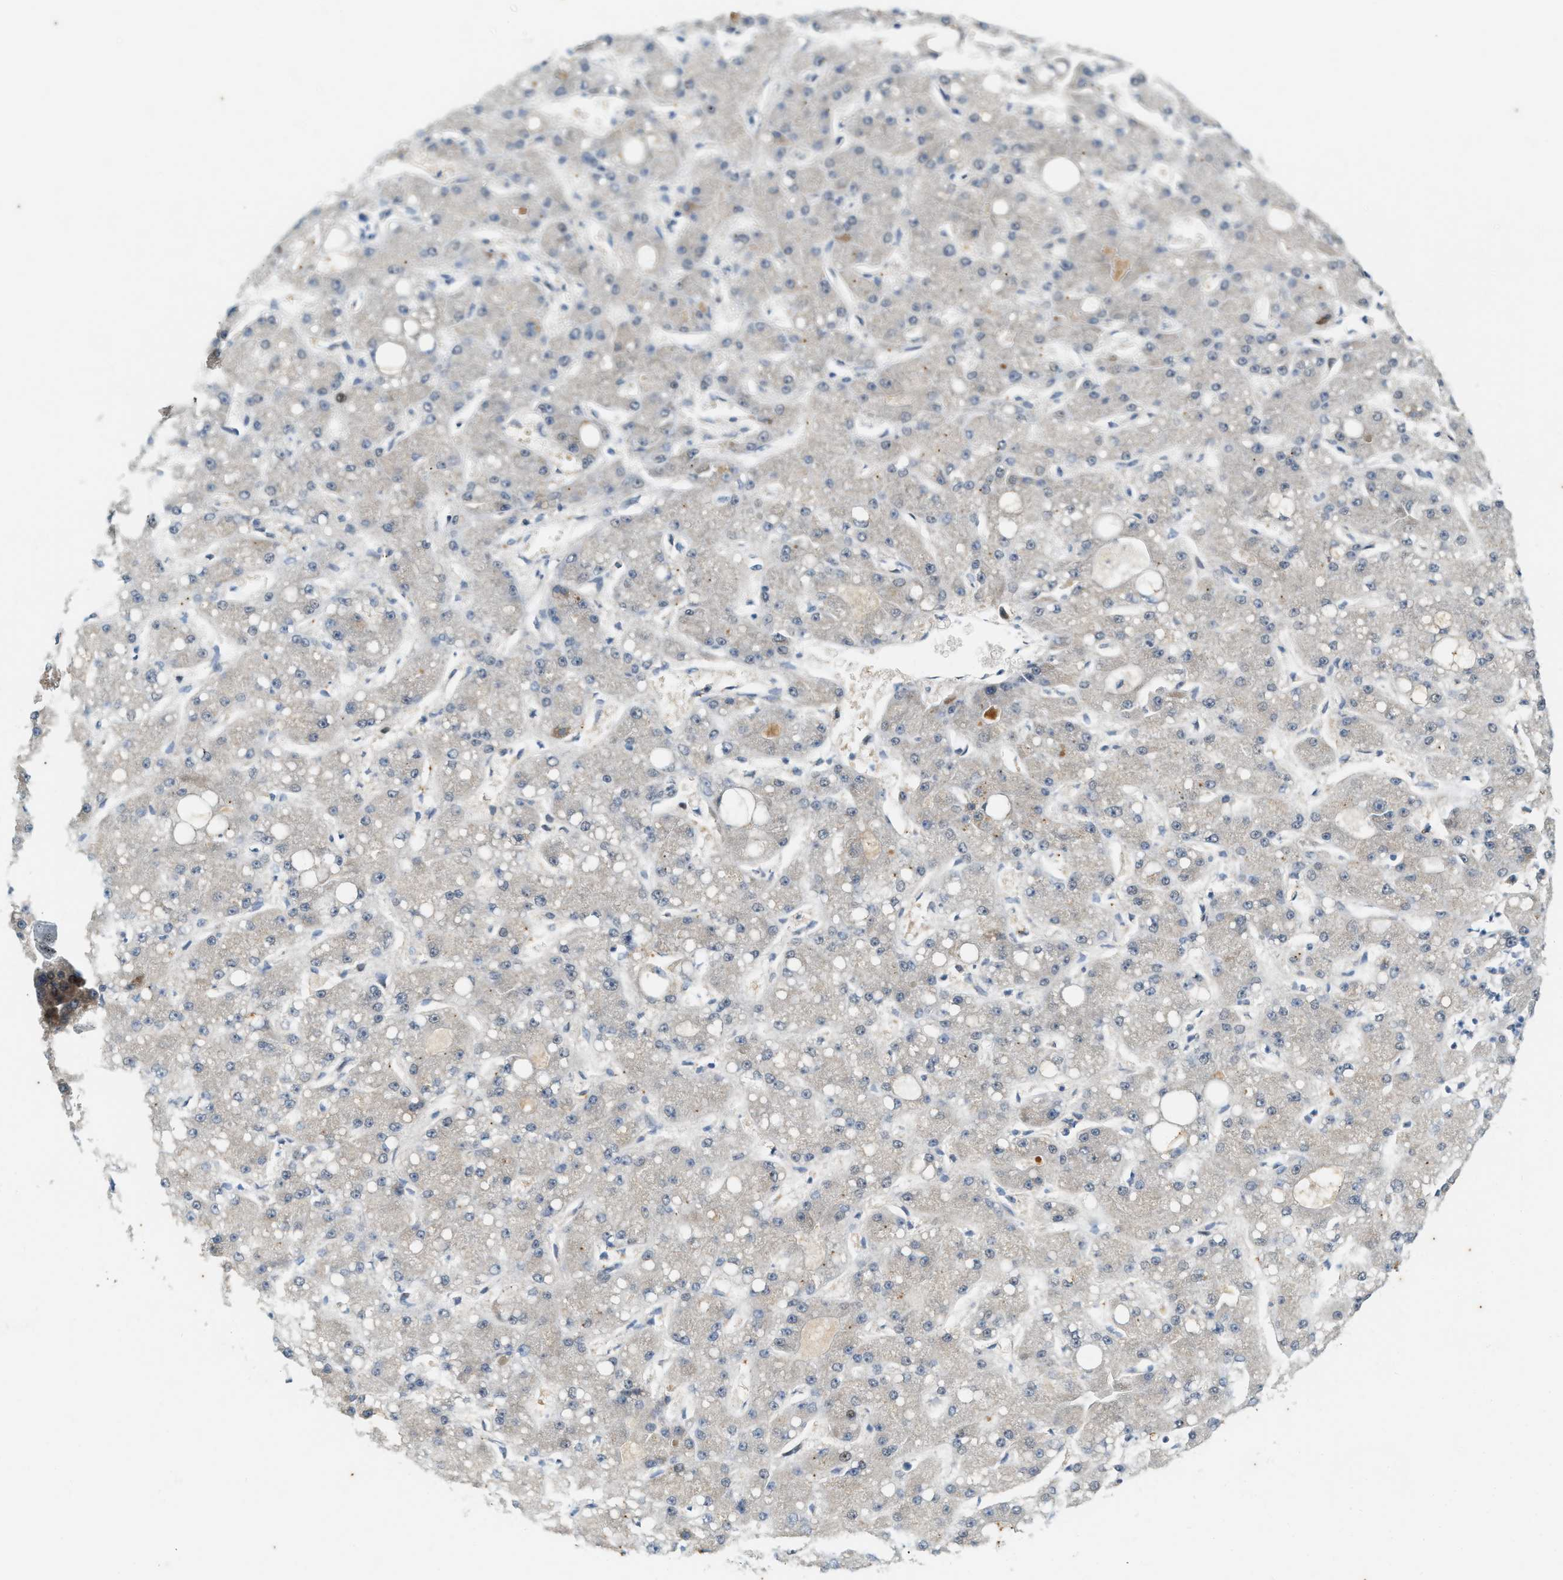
{"staining": {"intensity": "negative", "quantity": "none", "location": "none"}, "tissue": "liver cancer", "cell_type": "Tumor cells", "image_type": "cancer", "snomed": [{"axis": "morphology", "description": "Carcinoma, Hepatocellular, NOS"}, {"axis": "topography", "description": "Liver"}], "caption": "This is a image of immunohistochemistry staining of liver cancer (hepatocellular carcinoma), which shows no staining in tumor cells.", "gene": "CHPF2", "patient": {"sex": "male", "age": 67}}